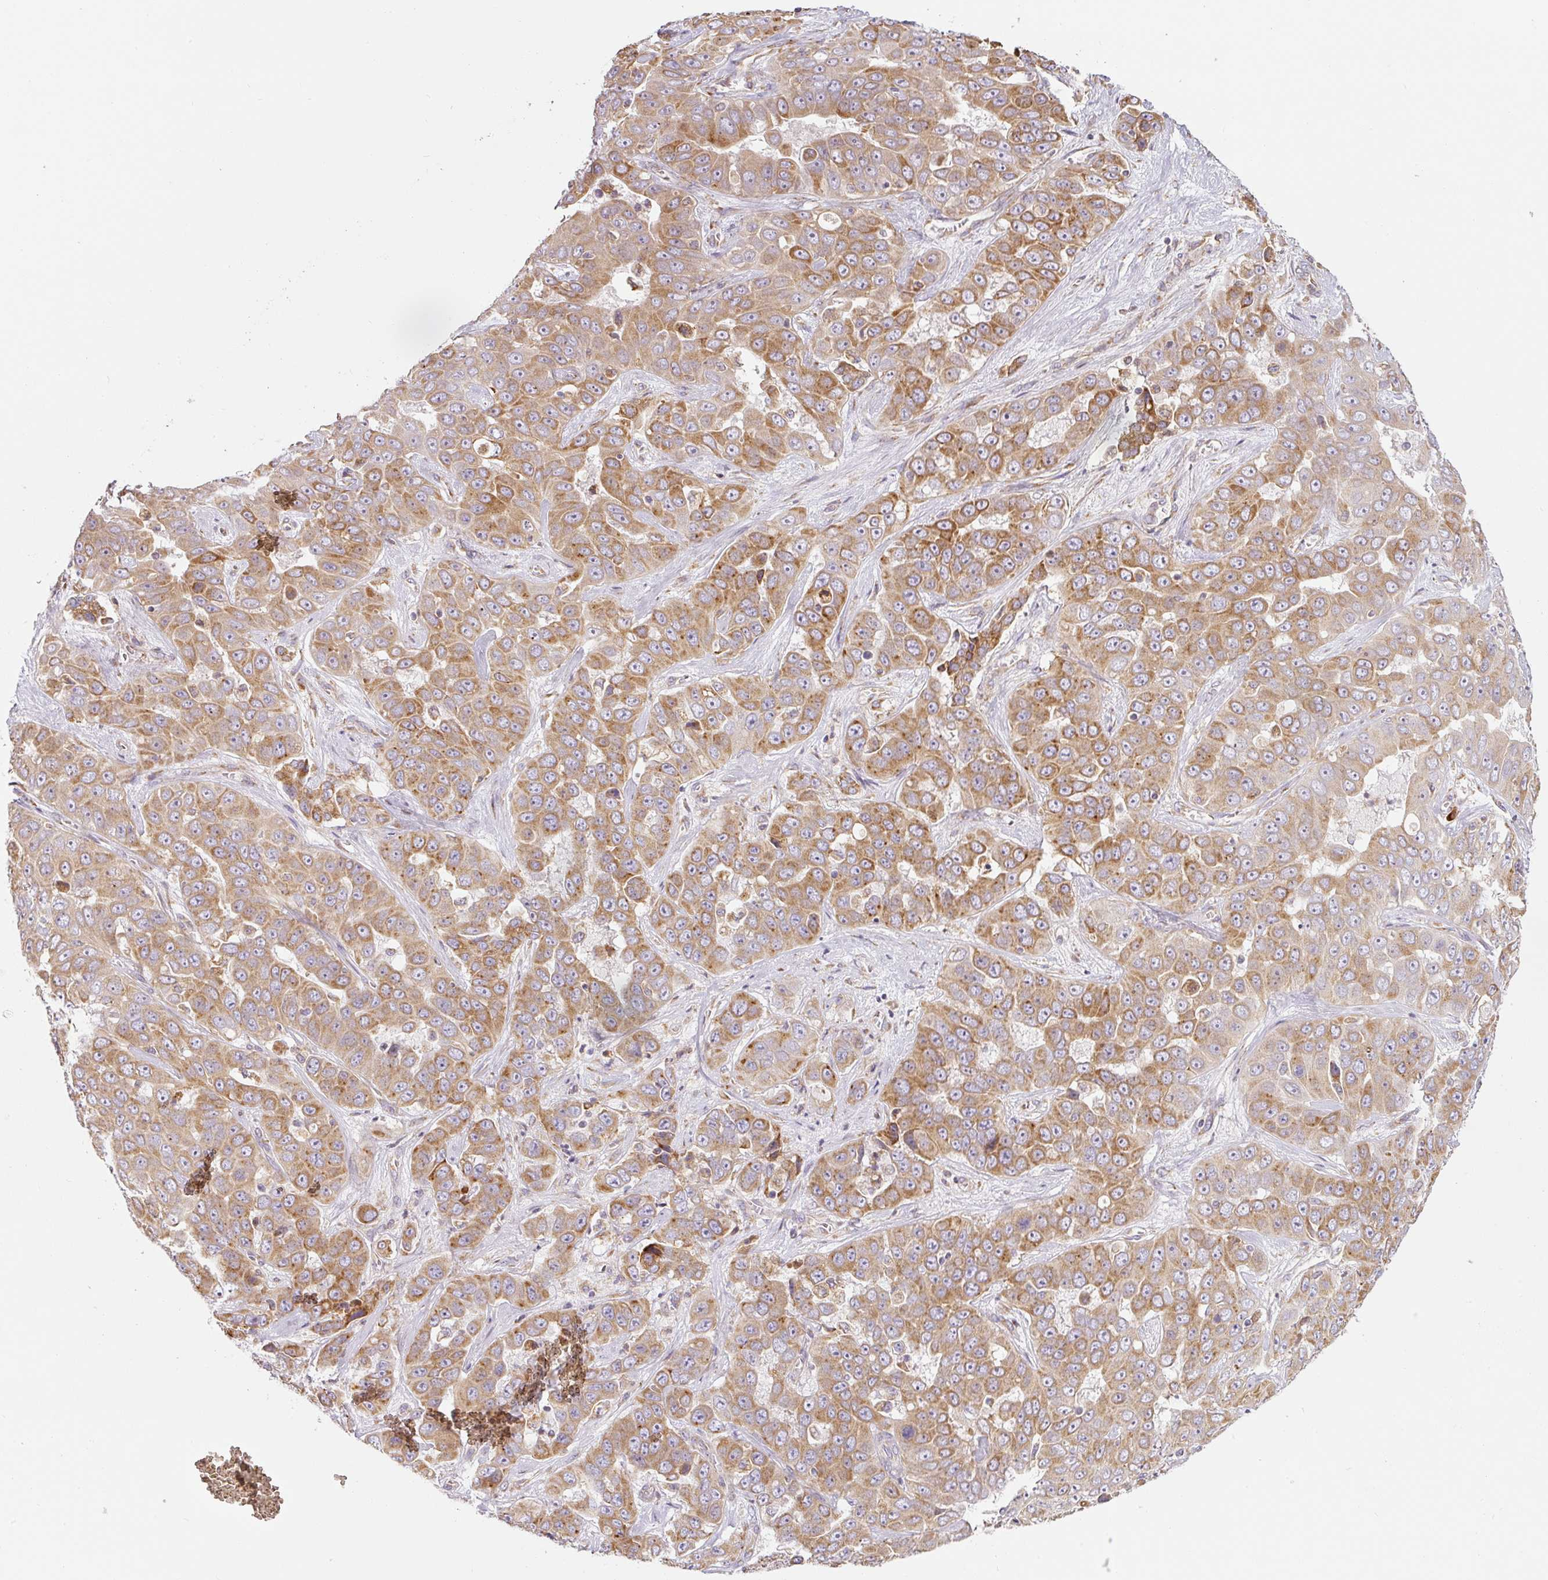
{"staining": {"intensity": "moderate", "quantity": ">75%", "location": "cytoplasmic/membranous"}, "tissue": "liver cancer", "cell_type": "Tumor cells", "image_type": "cancer", "snomed": [{"axis": "morphology", "description": "Cholangiocarcinoma"}, {"axis": "topography", "description": "Liver"}], "caption": "Approximately >75% of tumor cells in cholangiocarcinoma (liver) exhibit moderate cytoplasmic/membranous protein positivity as visualized by brown immunohistochemical staining.", "gene": "MORN4", "patient": {"sex": "female", "age": 52}}